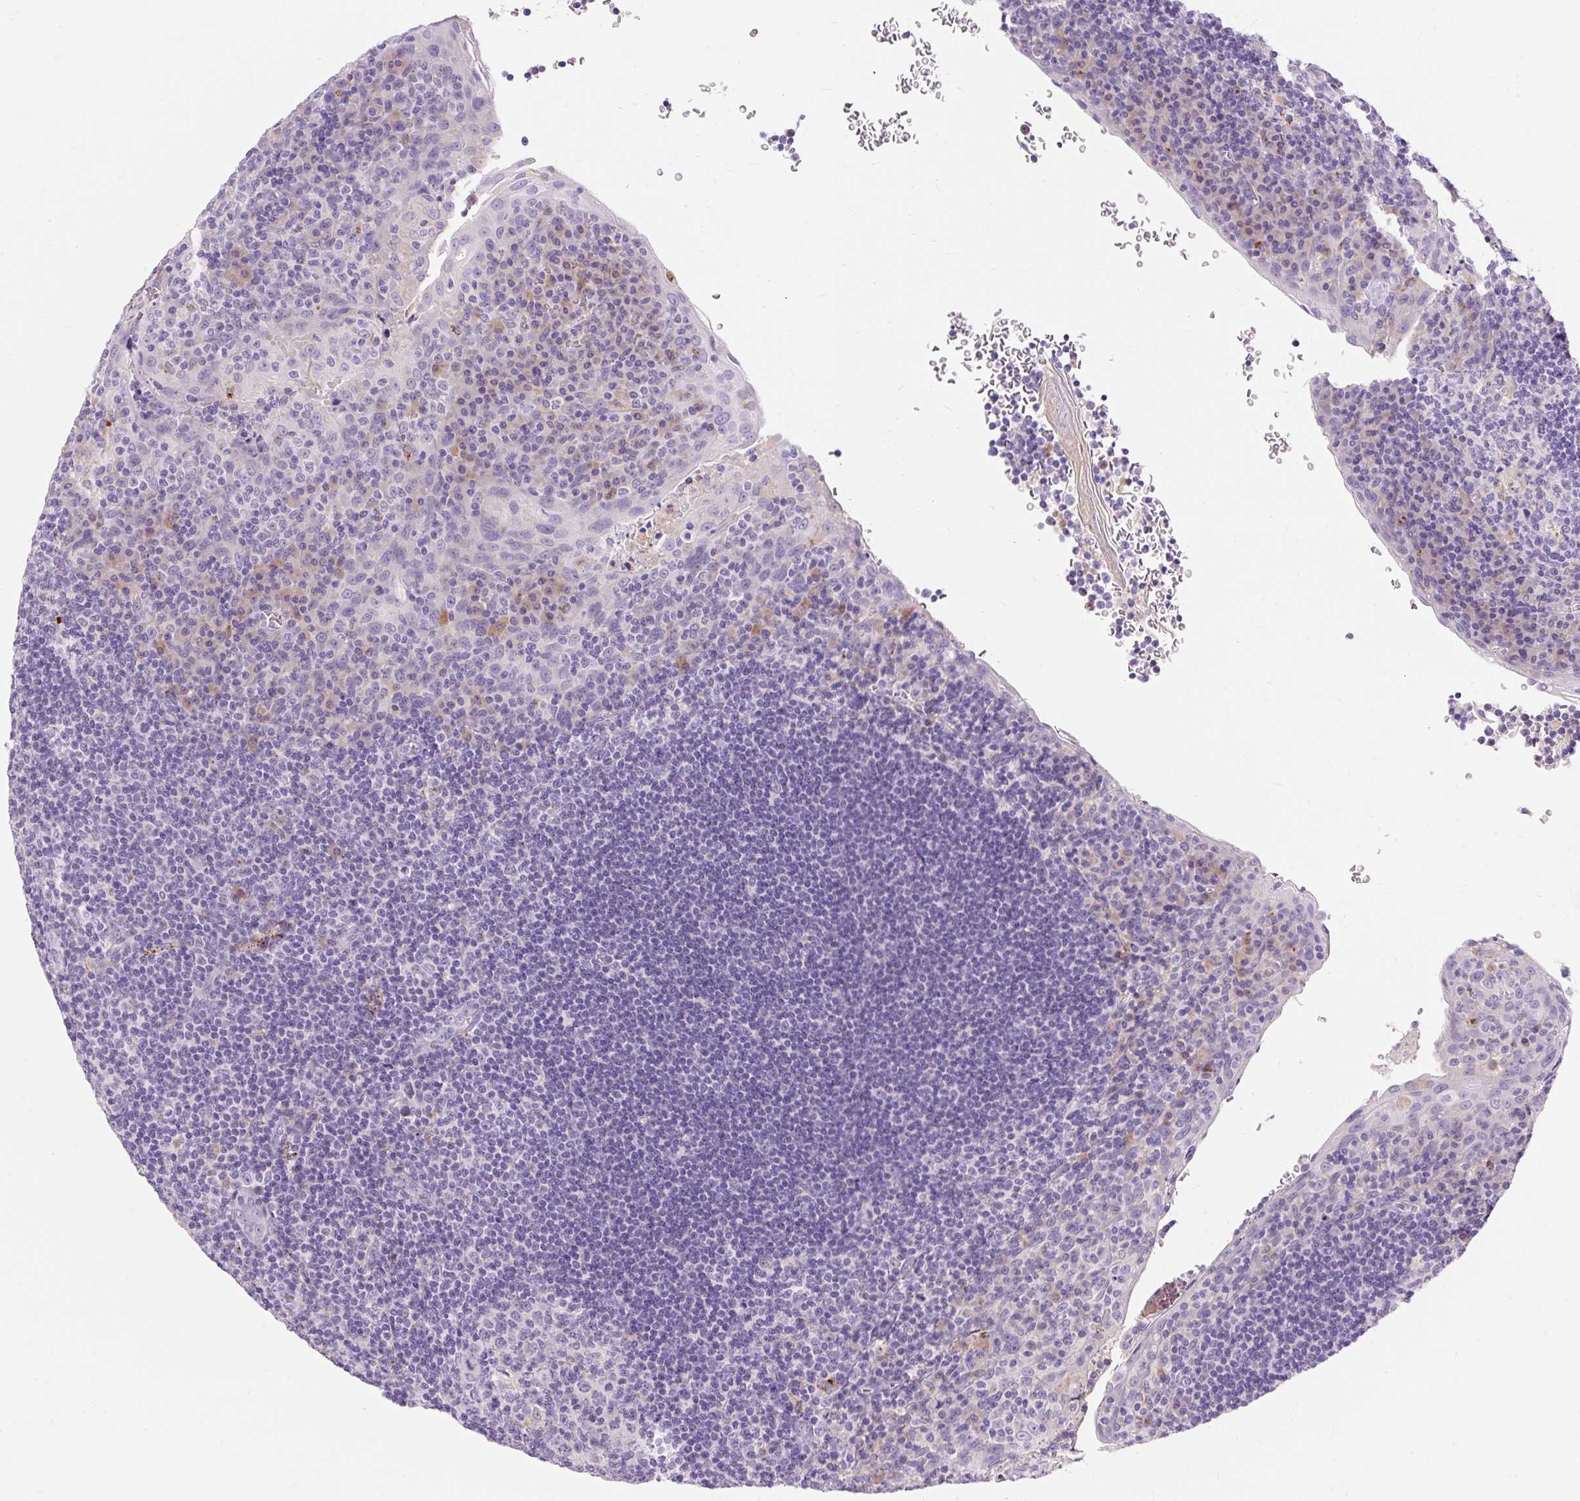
{"staining": {"intensity": "negative", "quantity": "none", "location": "none"}, "tissue": "tonsil", "cell_type": "Germinal center cells", "image_type": "normal", "snomed": [{"axis": "morphology", "description": "Normal tissue, NOS"}, {"axis": "topography", "description": "Tonsil"}], "caption": "This image is of unremarkable tonsil stained with immunohistochemistry to label a protein in brown with the nuclei are counter-stained blue. There is no staining in germinal center cells. (DAB (3,3'-diaminobenzidine) immunohistochemistry, high magnification).", "gene": "TMEM150C", "patient": {"sex": "male", "age": 17}}